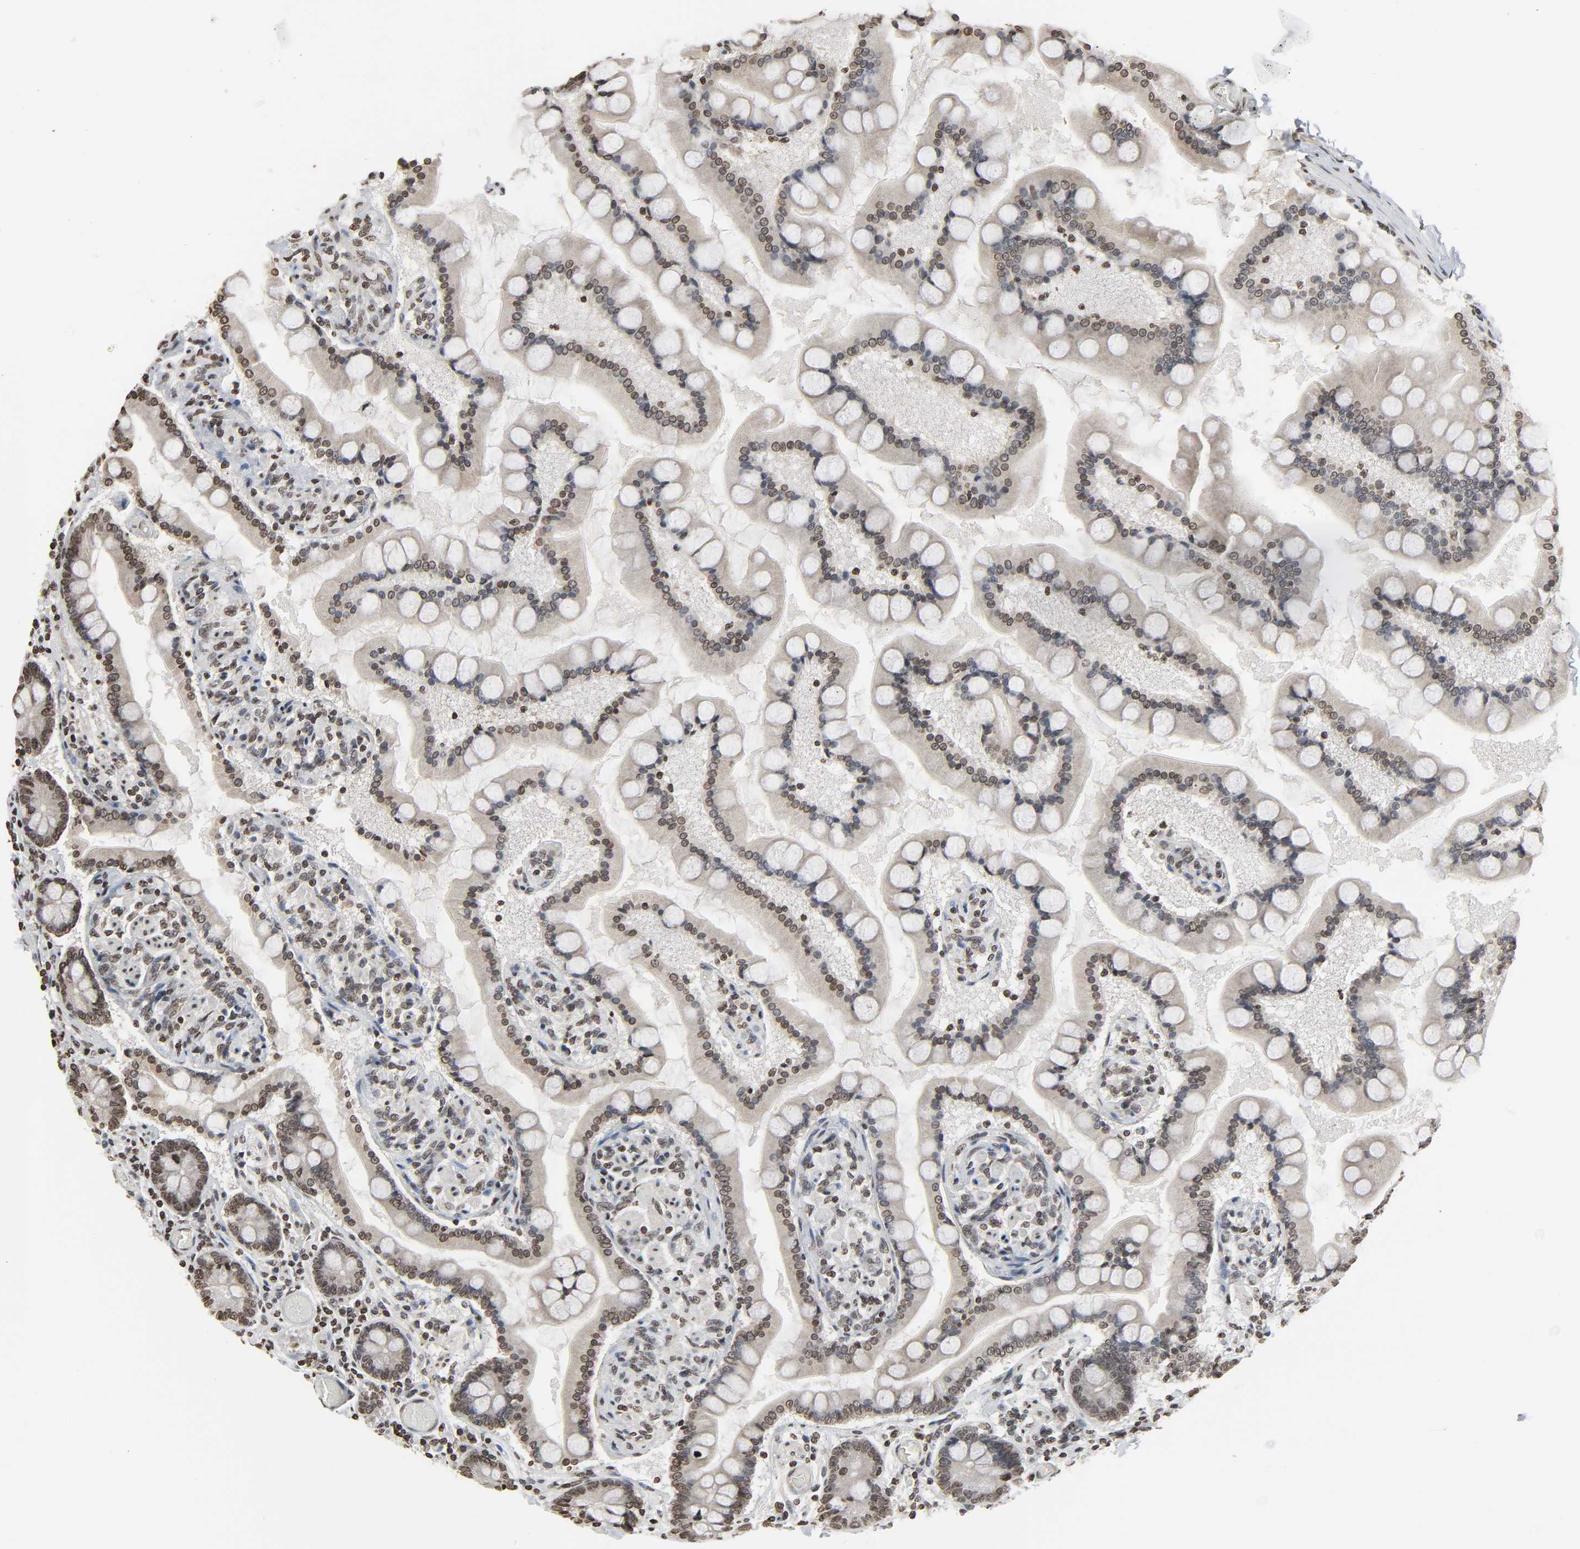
{"staining": {"intensity": "weak", "quantity": ">75%", "location": "nuclear"}, "tissue": "small intestine", "cell_type": "Glandular cells", "image_type": "normal", "snomed": [{"axis": "morphology", "description": "Normal tissue, NOS"}, {"axis": "topography", "description": "Small intestine"}], "caption": "IHC histopathology image of benign small intestine stained for a protein (brown), which exhibits low levels of weak nuclear staining in about >75% of glandular cells.", "gene": "ELAVL1", "patient": {"sex": "male", "age": 41}}